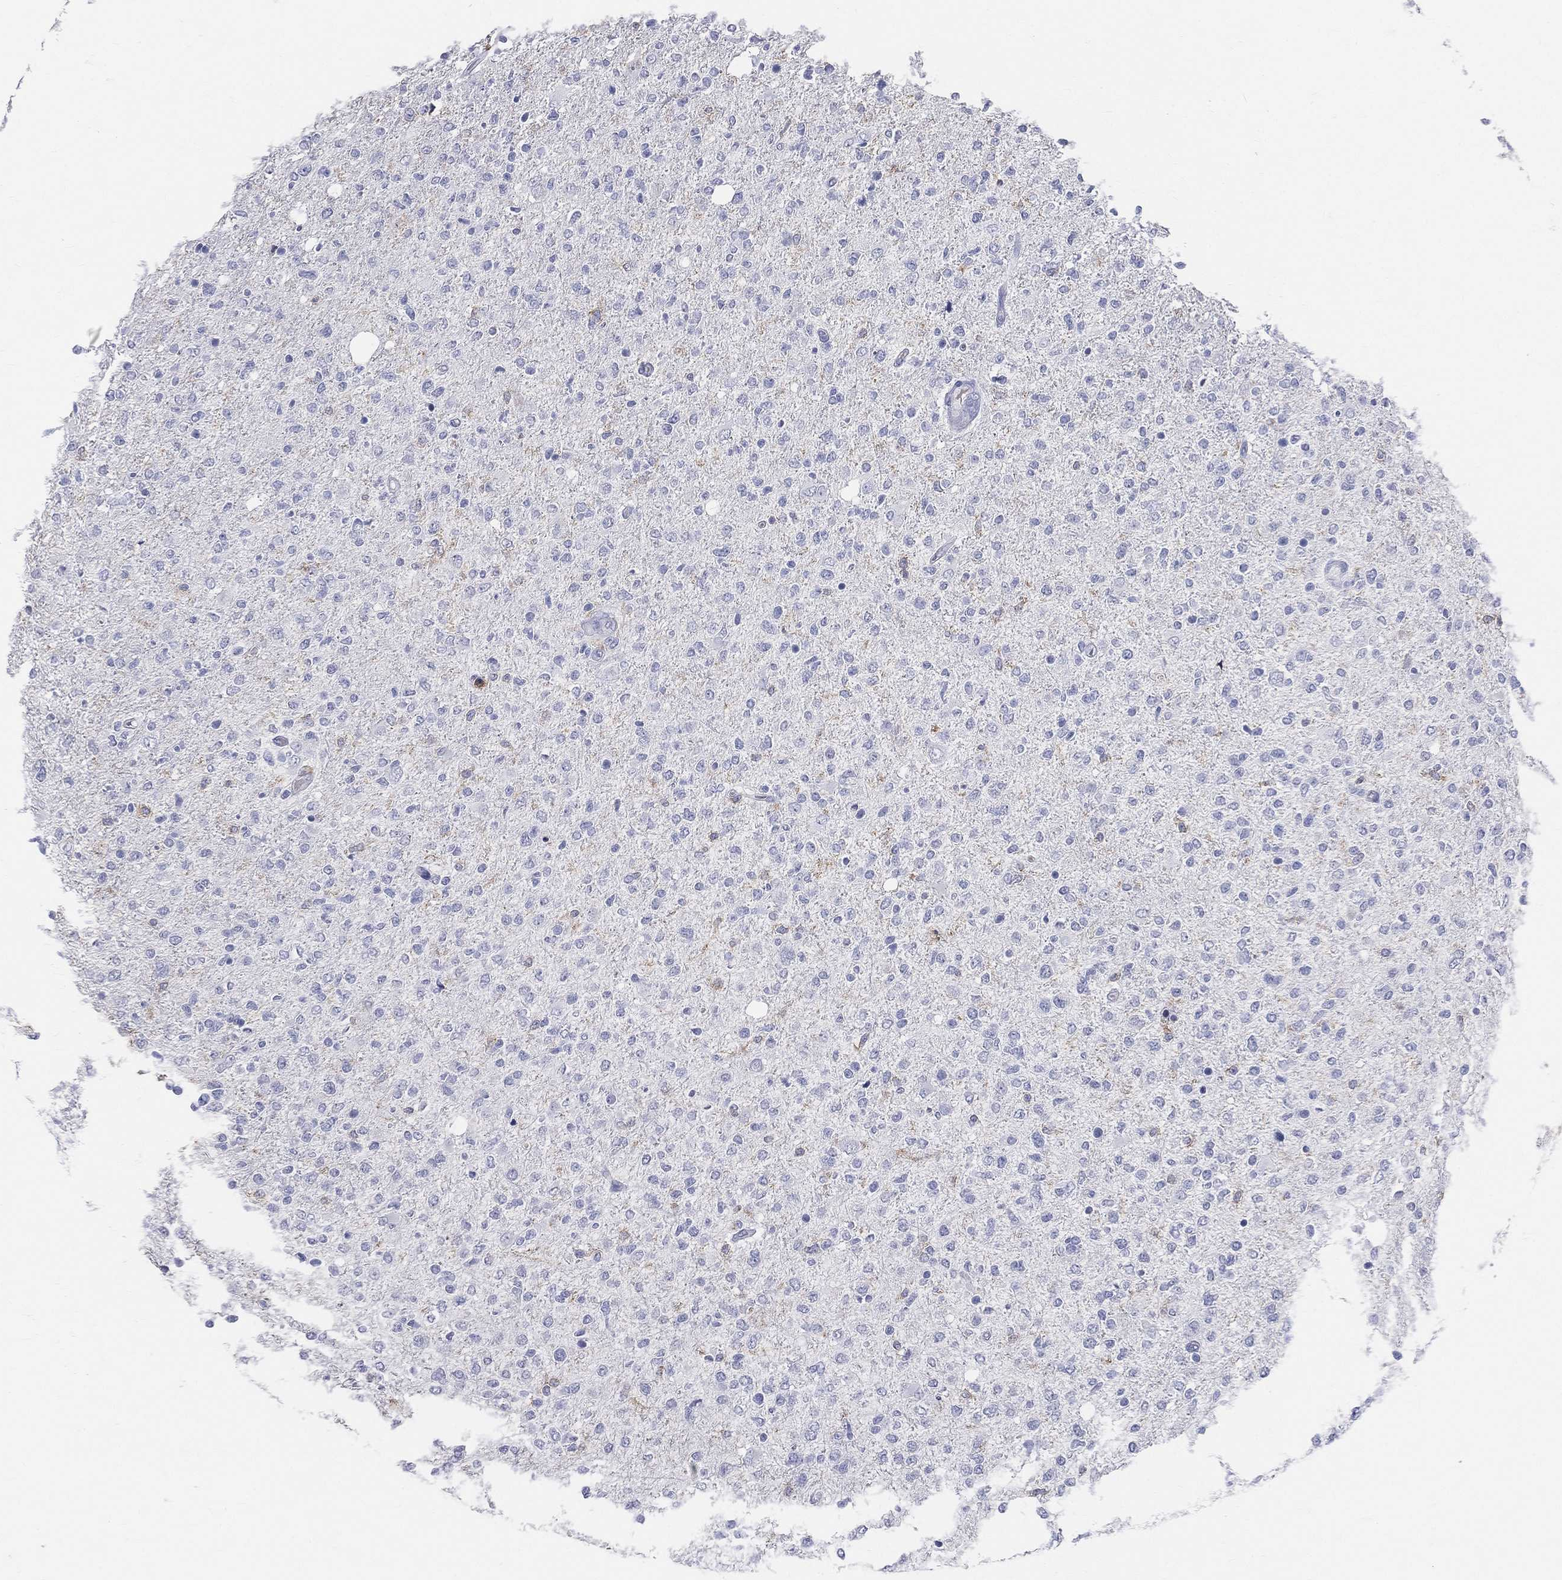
{"staining": {"intensity": "negative", "quantity": "none", "location": "none"}, "tissue": "glioma", "cell_type": "Tumor cells", "image_type": "cancer", "snomed": [{"axis": "morphology", "description": "Glioma, malignant, High grade"}, {"axis": "topography", "description": "Cerebral cortex"}], "caption": "The micrograph shows no staining of tumor cells in glioma.", "gene": "CD33", "patient": {"sex": "male", "age": 70}}